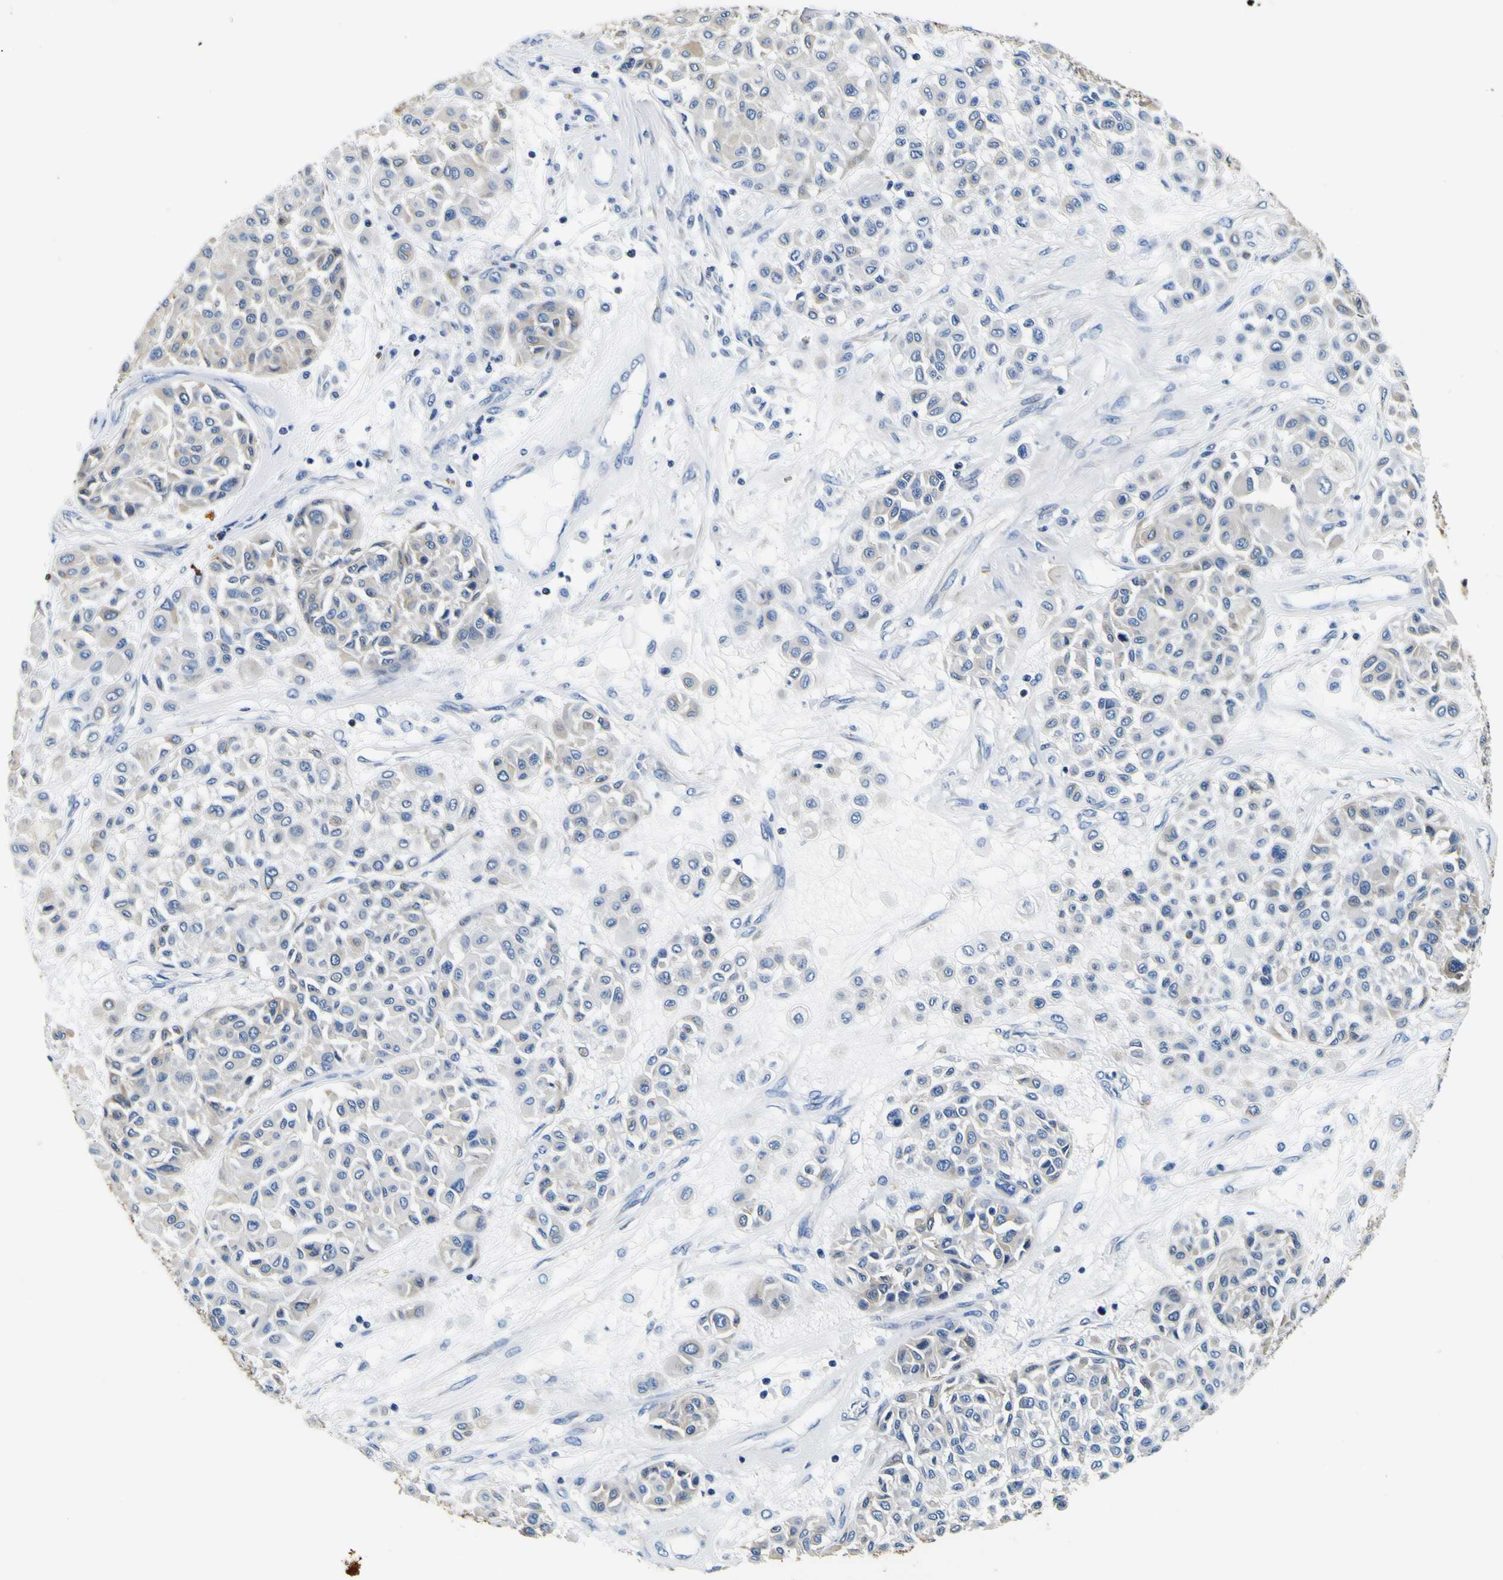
{"staining": {"intensity": "weak", "quantity": "<25%", "location": "cytoplasmic/membranous"}, "tissue": "melanoma", "cell_type": "Tumor cells", "image_type": "cancer", "snomed": [{"axis": "morphology", "description": "Malignant melanoma, Metastatic site"}, {"axis": "topography", "description": "Soft tissue"}], "caption": "Immunohistochemistry (IHC) of human melanoma exhibits no staining in tumor cells.", "gene": "TUBA1B", "patient": {"sex": "male", "age": 41}}